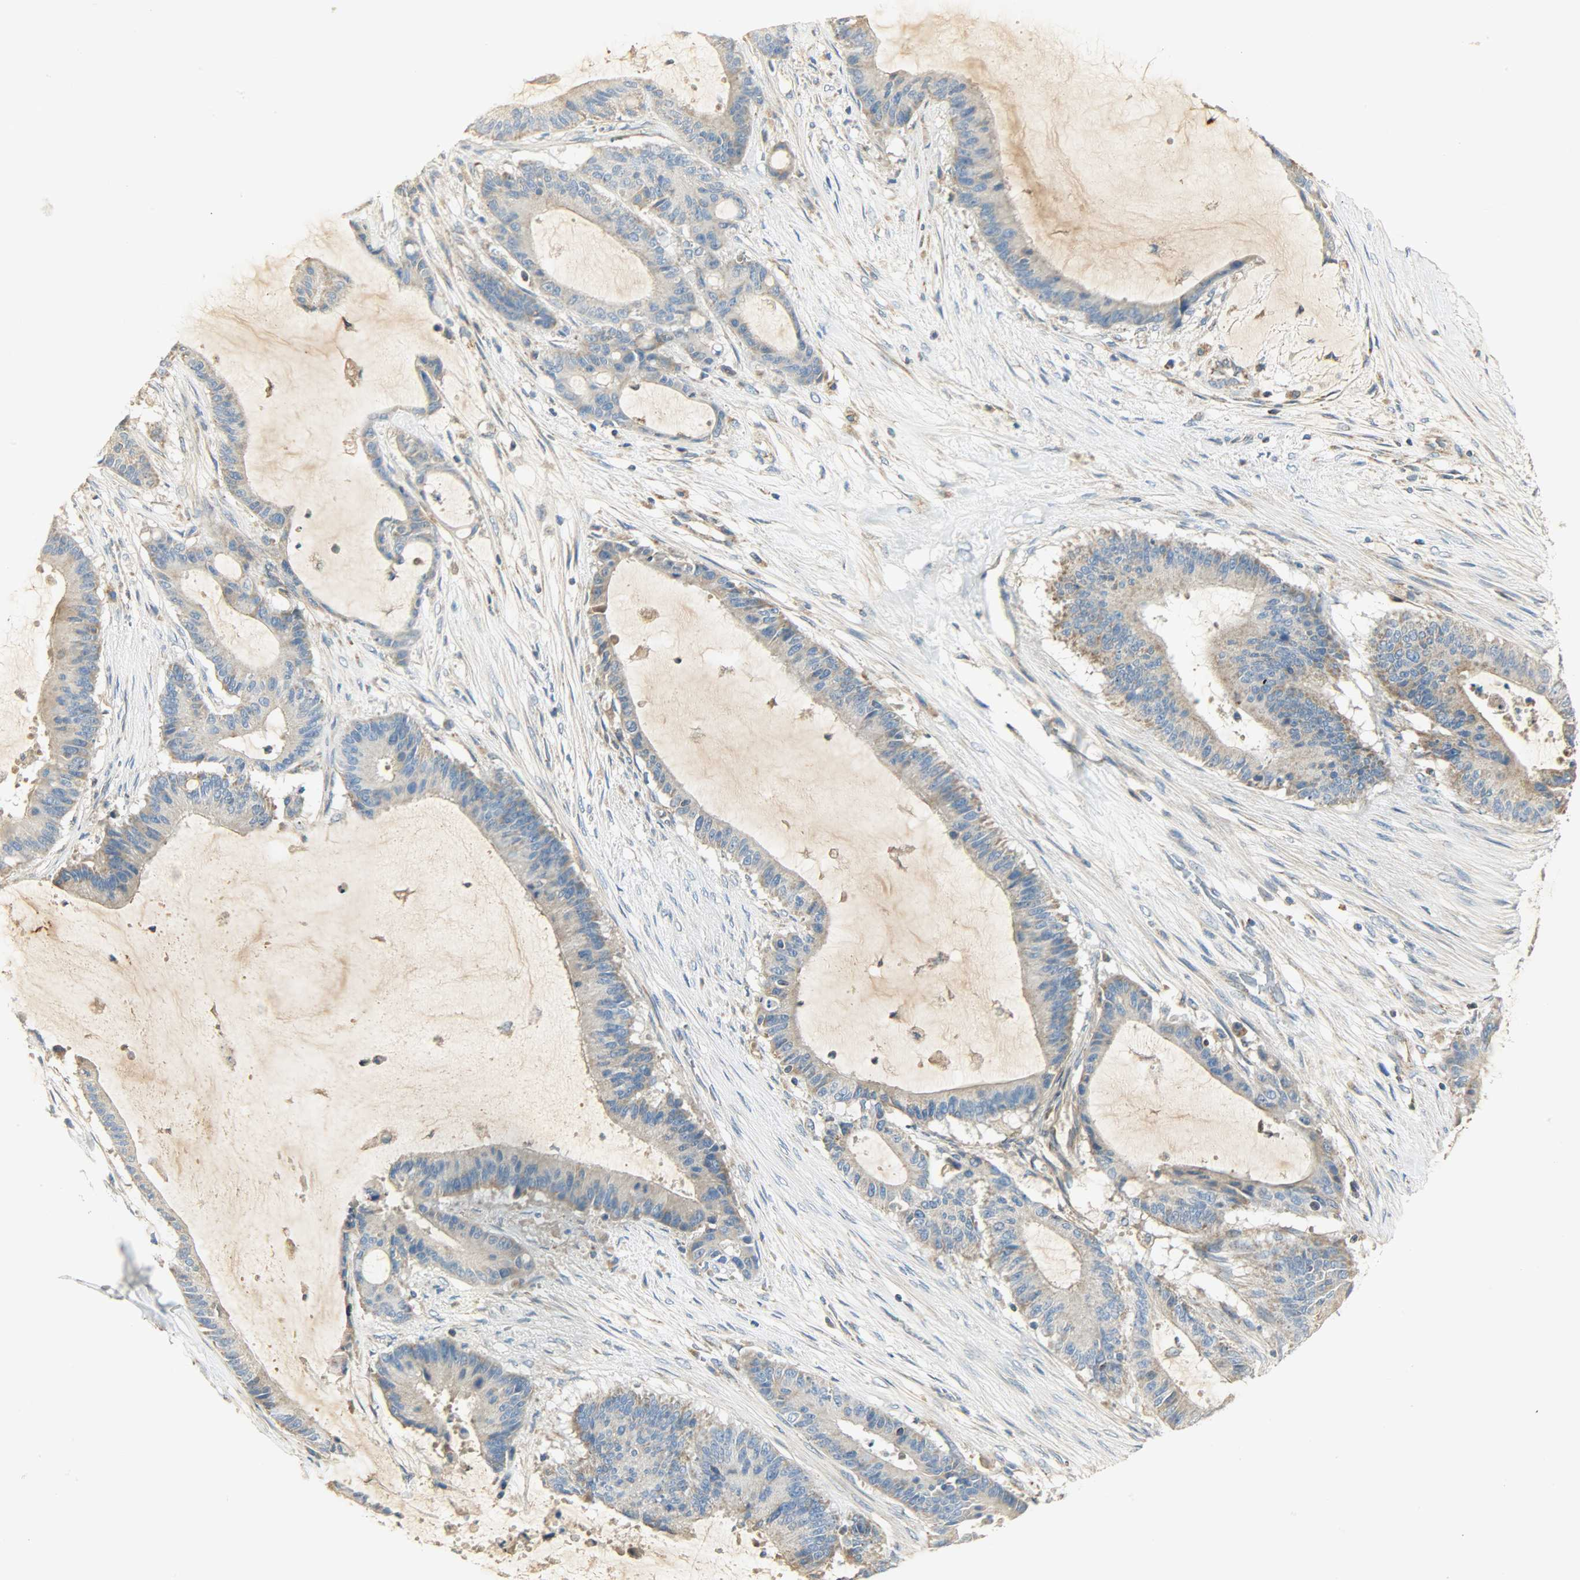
{"staining": {"intensity": "weak", "quantity": ">75%", "location": "cytoplasmic/membranous"}, "tissue": "liver cancer", "cell_type": "Tumor cells", "image_type": "cancer", "snomed": [{"axis": "morphology", "description": "Cholangiocarcinoma"}, {"axis": "topography", "description": "Liver"}], "caption": "Protein expression analysis of human liver cancer (cholangiocarcinoma) reveals weak cytoplasmic/membranous expression in about >75% of tumor cells.", "gene": "NNT", "patient": {"sex": "female", "age": 73}}